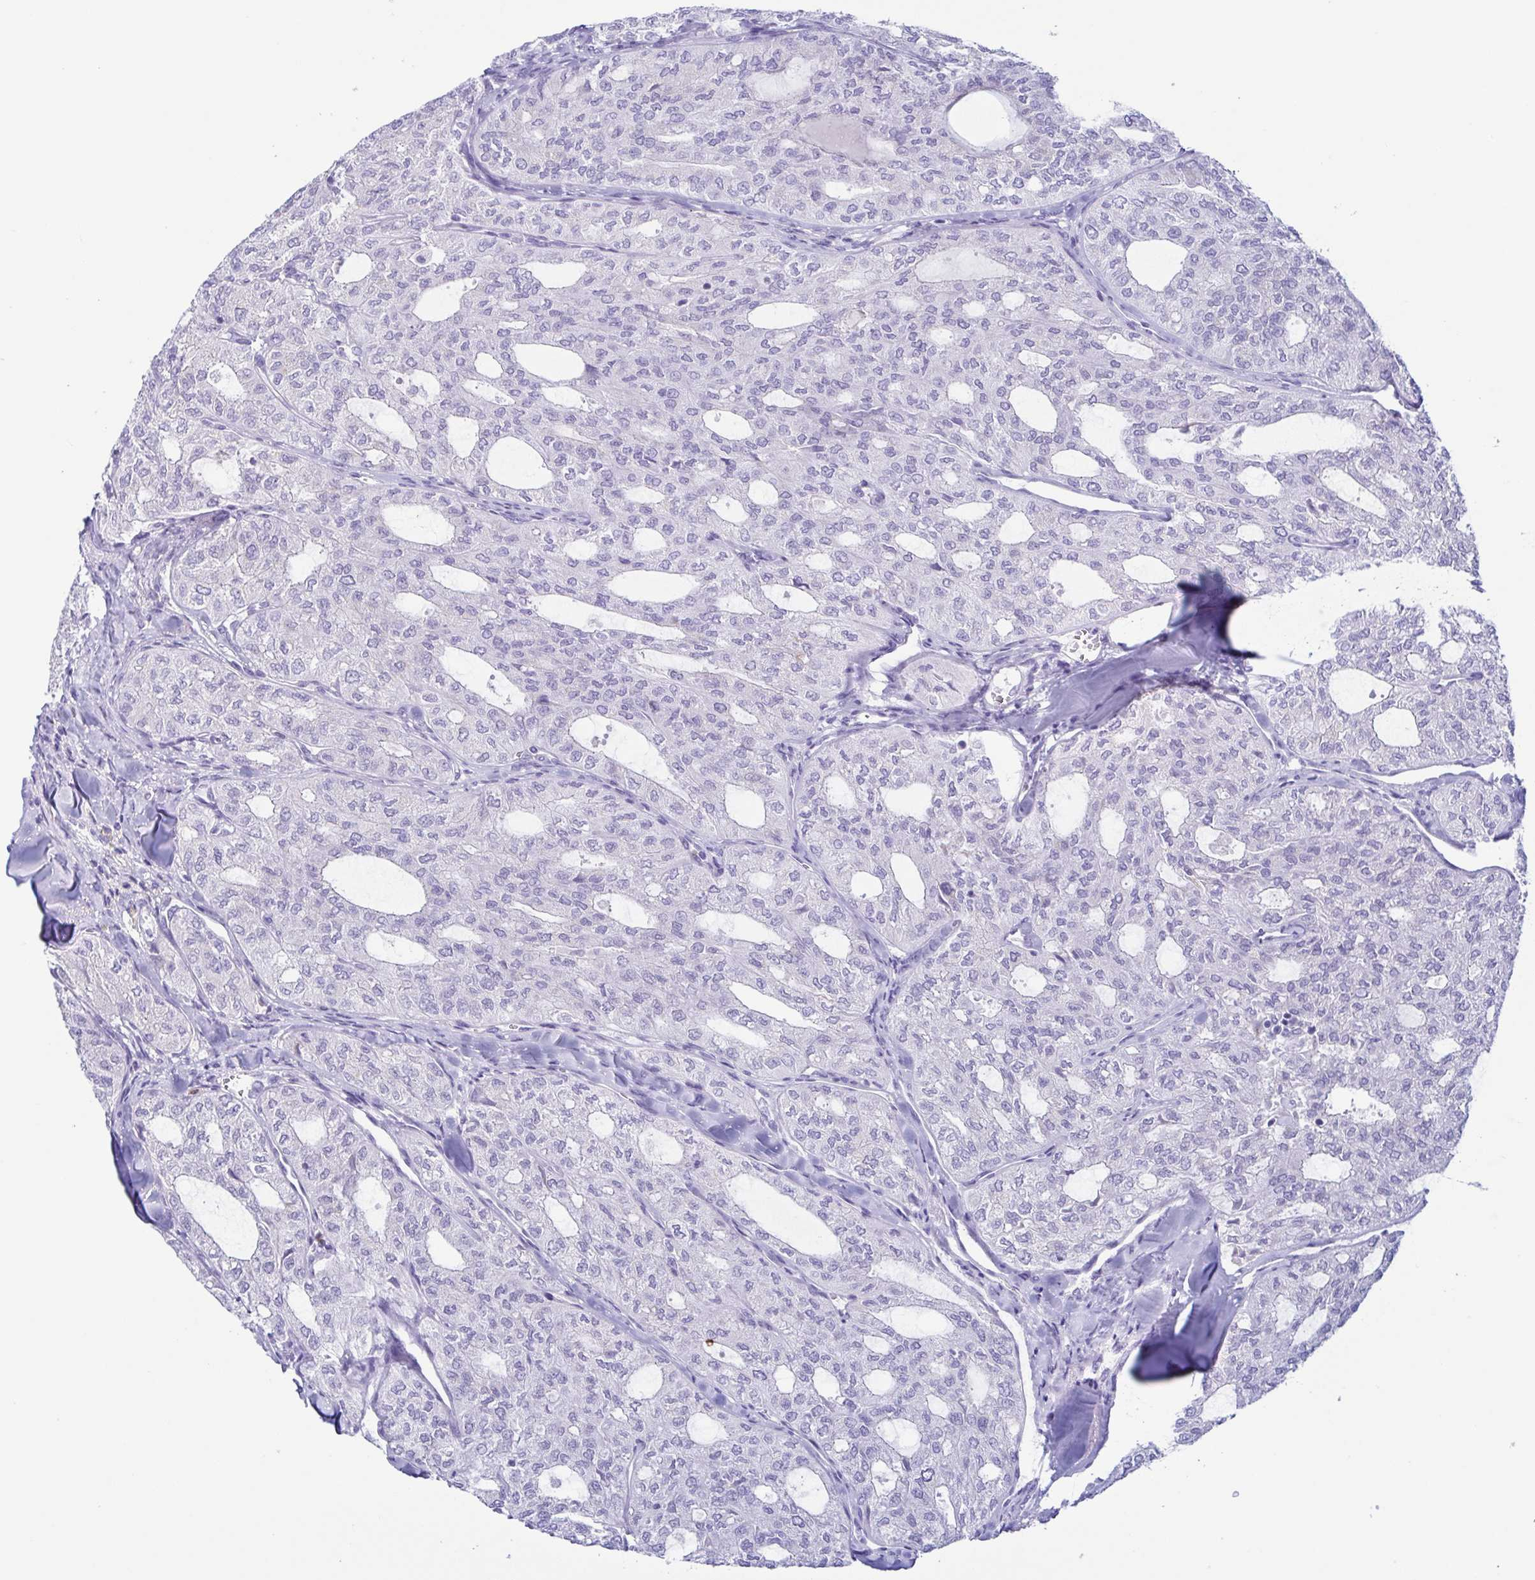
{"staining": {"intensity": "negative", "quantity": "none", "location": "none"}, "tissue": "thyroid cancer", "cell_type": "Tumor cells", "image_type": "cancer", "snomed": [{"axis": "morphology", "description": "Follicular adenoma carcinoma, NOS"}, {"axis": "topography", "description": "Thyroid gland"}], "caption": "IHC histopathology image of neoplastic tissue: thyroid cancer (follicular adenoma carcinoma) stained with DAB (3,3'-diaminobenzidine) reveals no significant protein staining in tumor cells. (IHC, brightfield microscopy, high magnification).", "gene": "AZU1", "patient": {"sex": "male", "age": 75}}